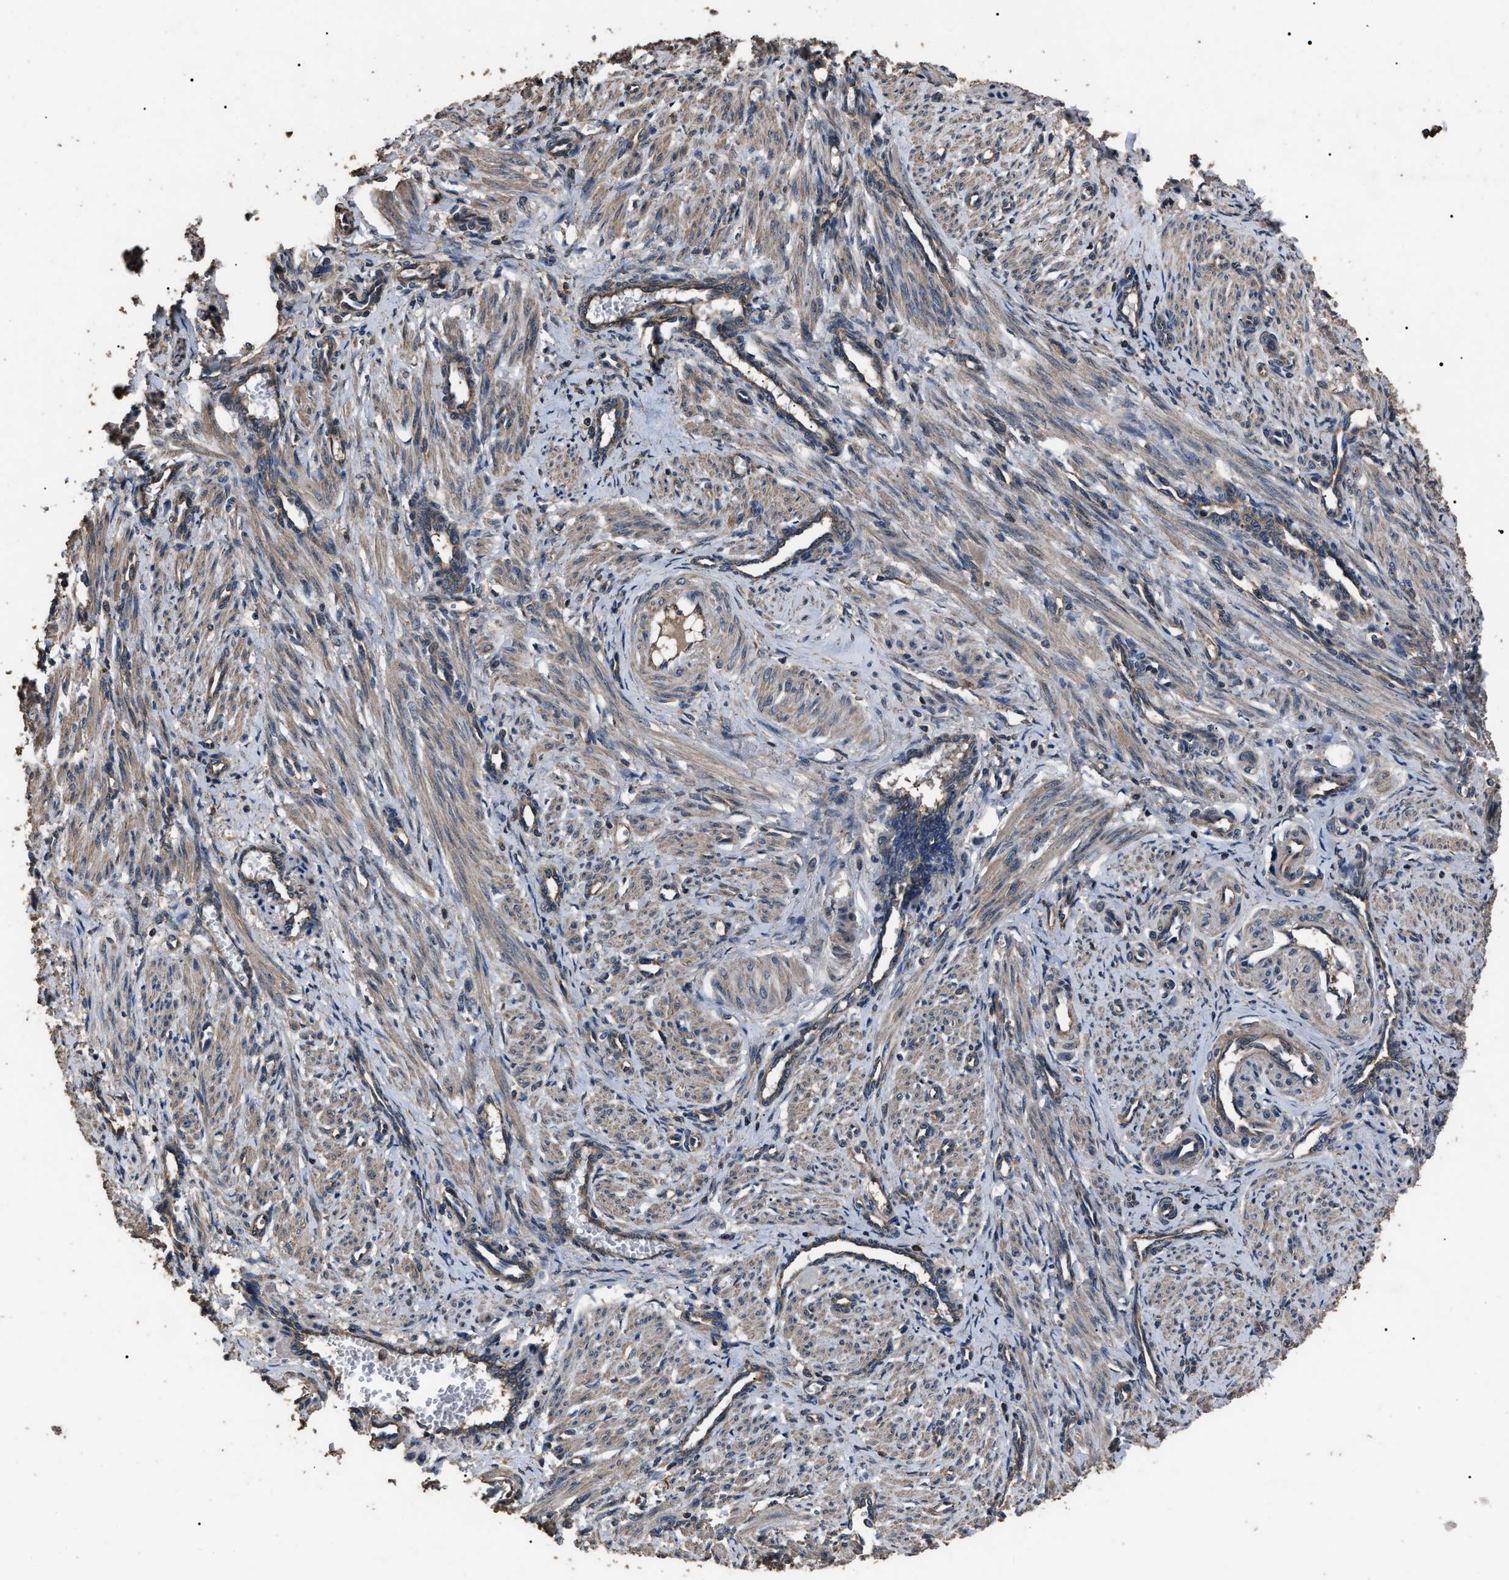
{"staining": {"intensity": "weak", "quantity": ">75%", "location": "cytoplasmic/membranous"}, "tissue": "smooth muscle", "cell_type": "Smooth muscle cells", "image_type": "normal", "snomed": [{"axis": "morphology", "description": "Normal tissue, NOS"}, {"axis": "topography", "description": "Endometrium"}], "caption": "Human smooth muscle stained for a protein (brown) exhibits weak cytoplasmic/membranous positive positivity in approximately >75% of smooth muscle cells.", "gene": "RNF216", "patient": {"sex": "female", "age": 33}}